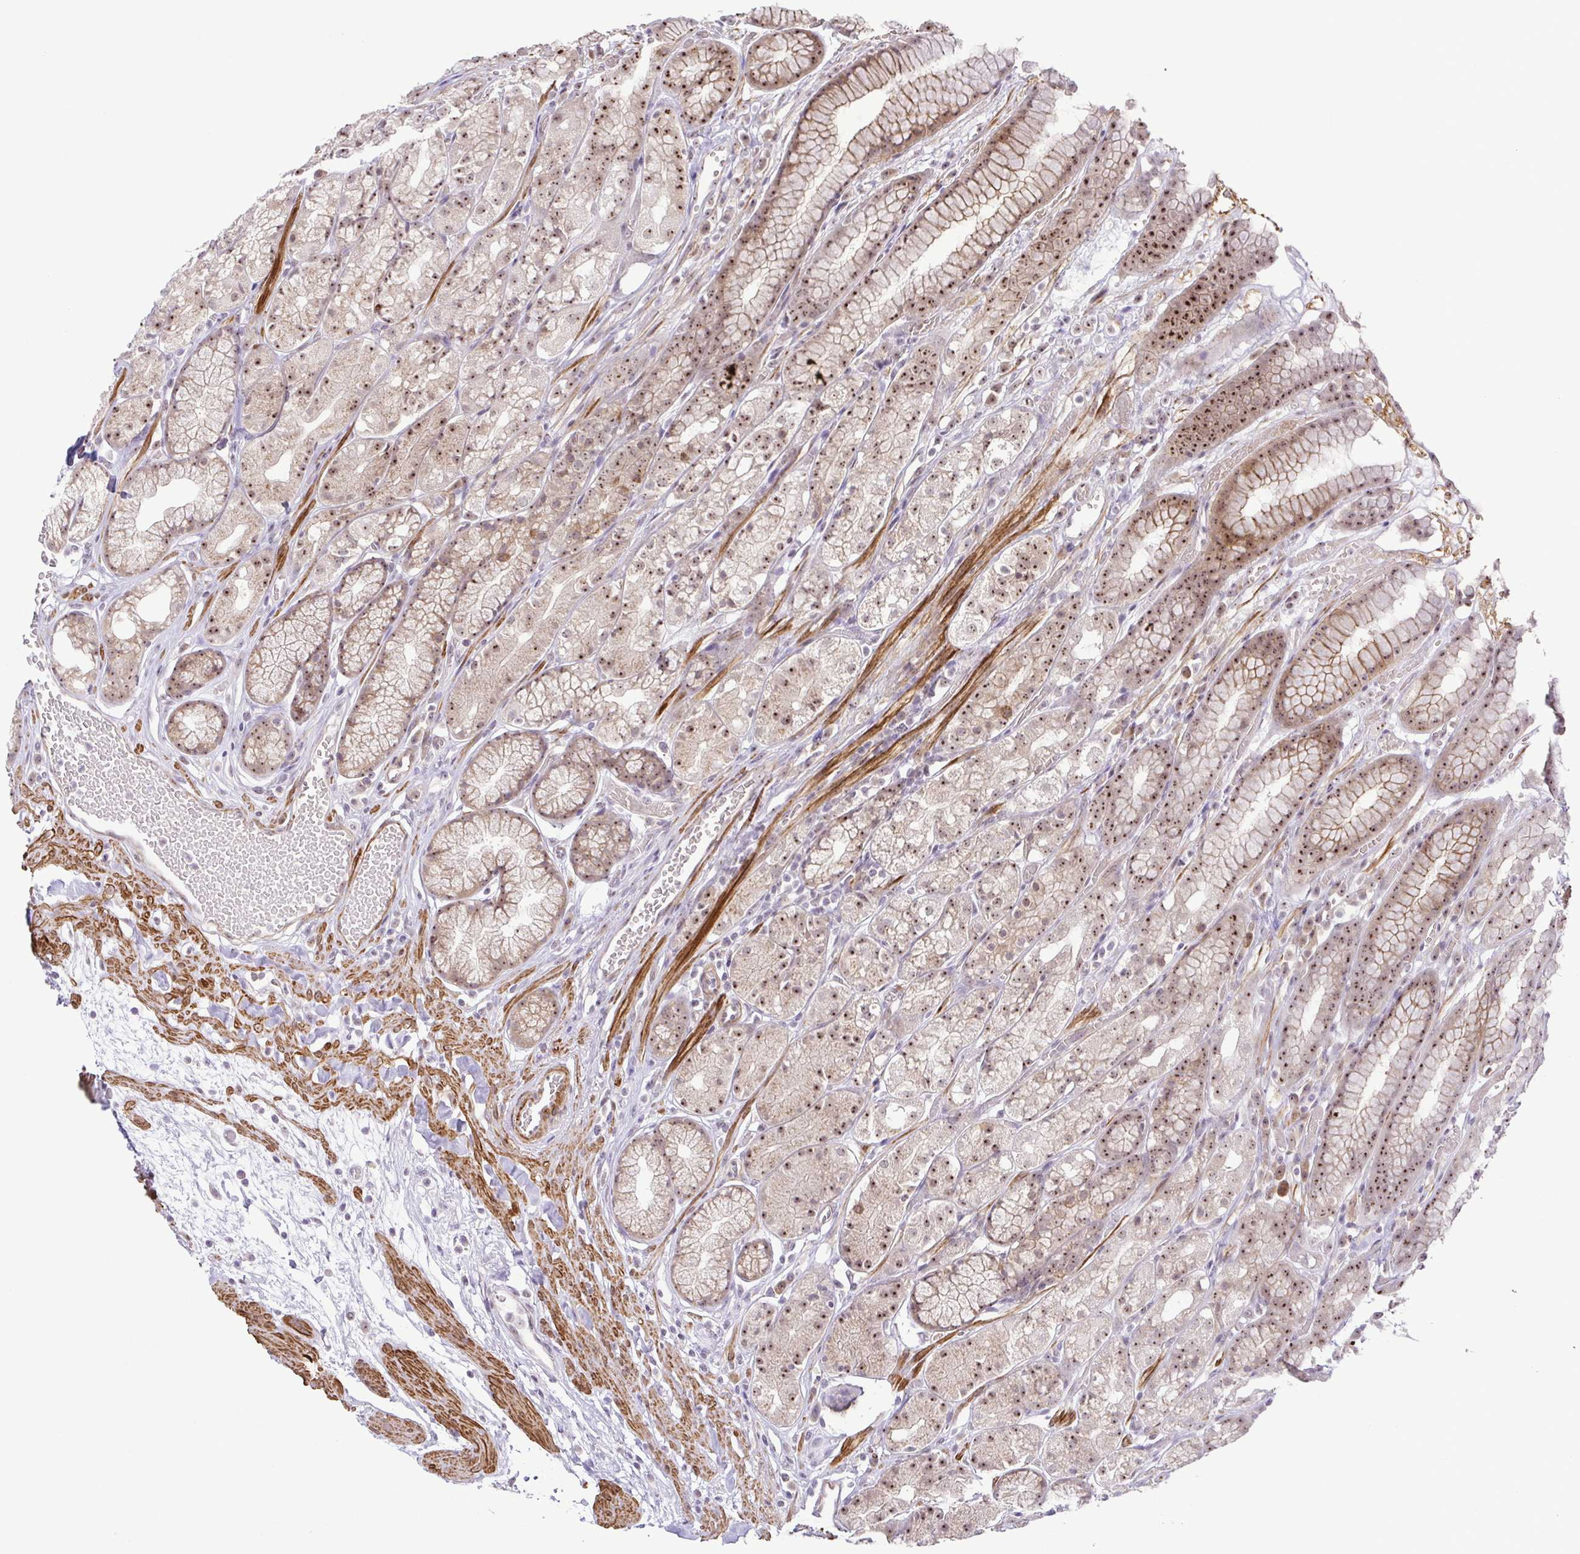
{"staining": {"intensity": "moderate", "quantity": "25%-75%", "location": "cytoplasmic/membranous,nuclear"}, "tissue": "stomach", "cell_type": "Glandular cells", "image_type": "normal", "snomed": [{"axis": "morphology", "description": "Normal tissue, NOS"}, {"axis": "topography", "description": "Smooth muscle"}, {"axis": "topography", "description": "Stomach"}], "caption": "Protein analysis of unremarkable stomach reveals moderate cytoplasmic/membranous,nuclear expression in approximately 25%-75% of glandular cells. Nuclei are stained in blue.", "gene": "RSL24D1", "patient": {"sex": "male", "age": 70}}